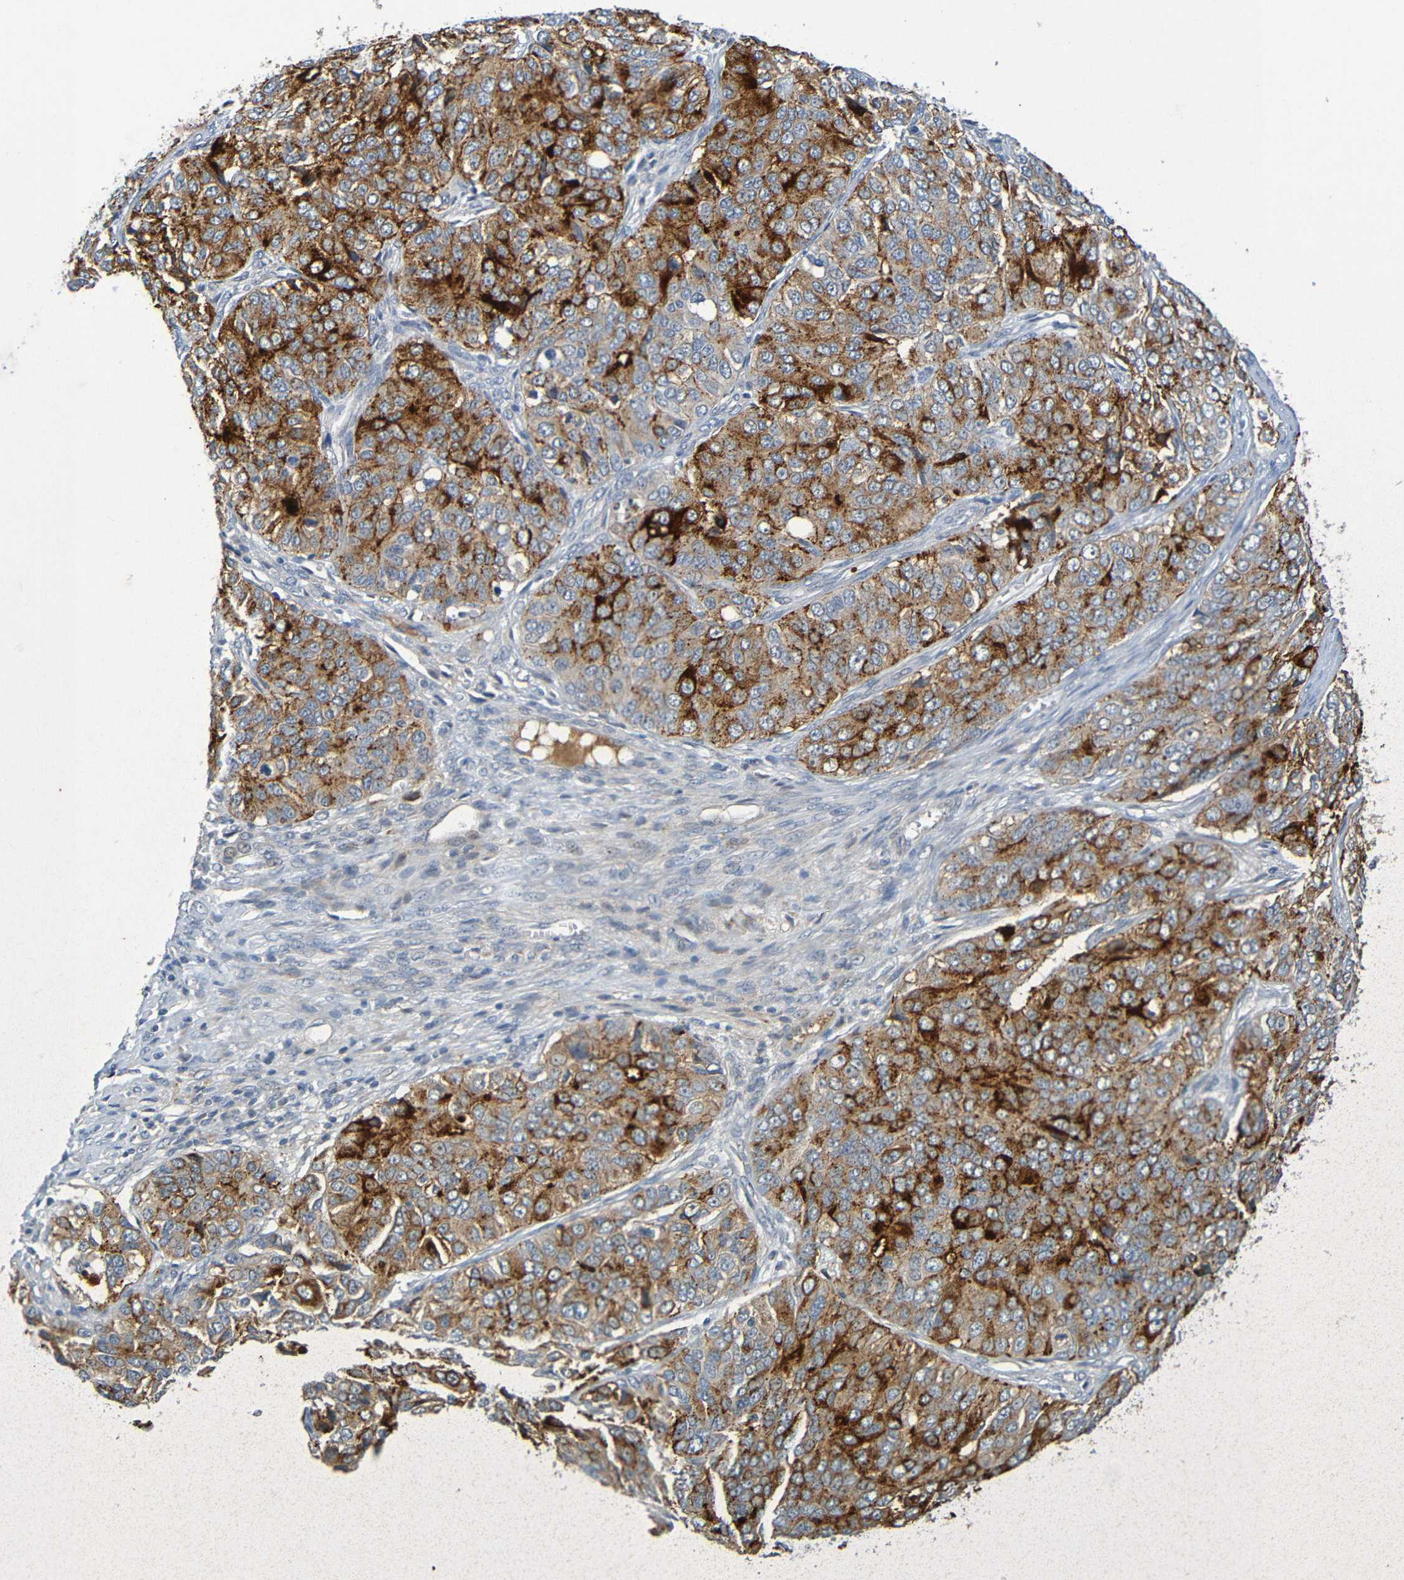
{"staining": {"intensity": "strong", "quantity": "25%-75%", "location": "cytoplasmic/membranous"}, "tissue": "ovarian cancer", "cell_type": "Tumor cells", "image_type": "cancer", "snomed": [{"axis": "morphology", "description": "Carcinoma, endometroid"}, {"axis": "topography", "description": "Ovary"}], "caption": "Strong cytoplasmic/membranous positivity for a protein is seen in approximately 25%-75% of tumor cells of ovarian cancer (endometroid carcinoma) using immunohistochemistry.", "gene": "IL10", "patient": {"sex": "female", "age": 51}}